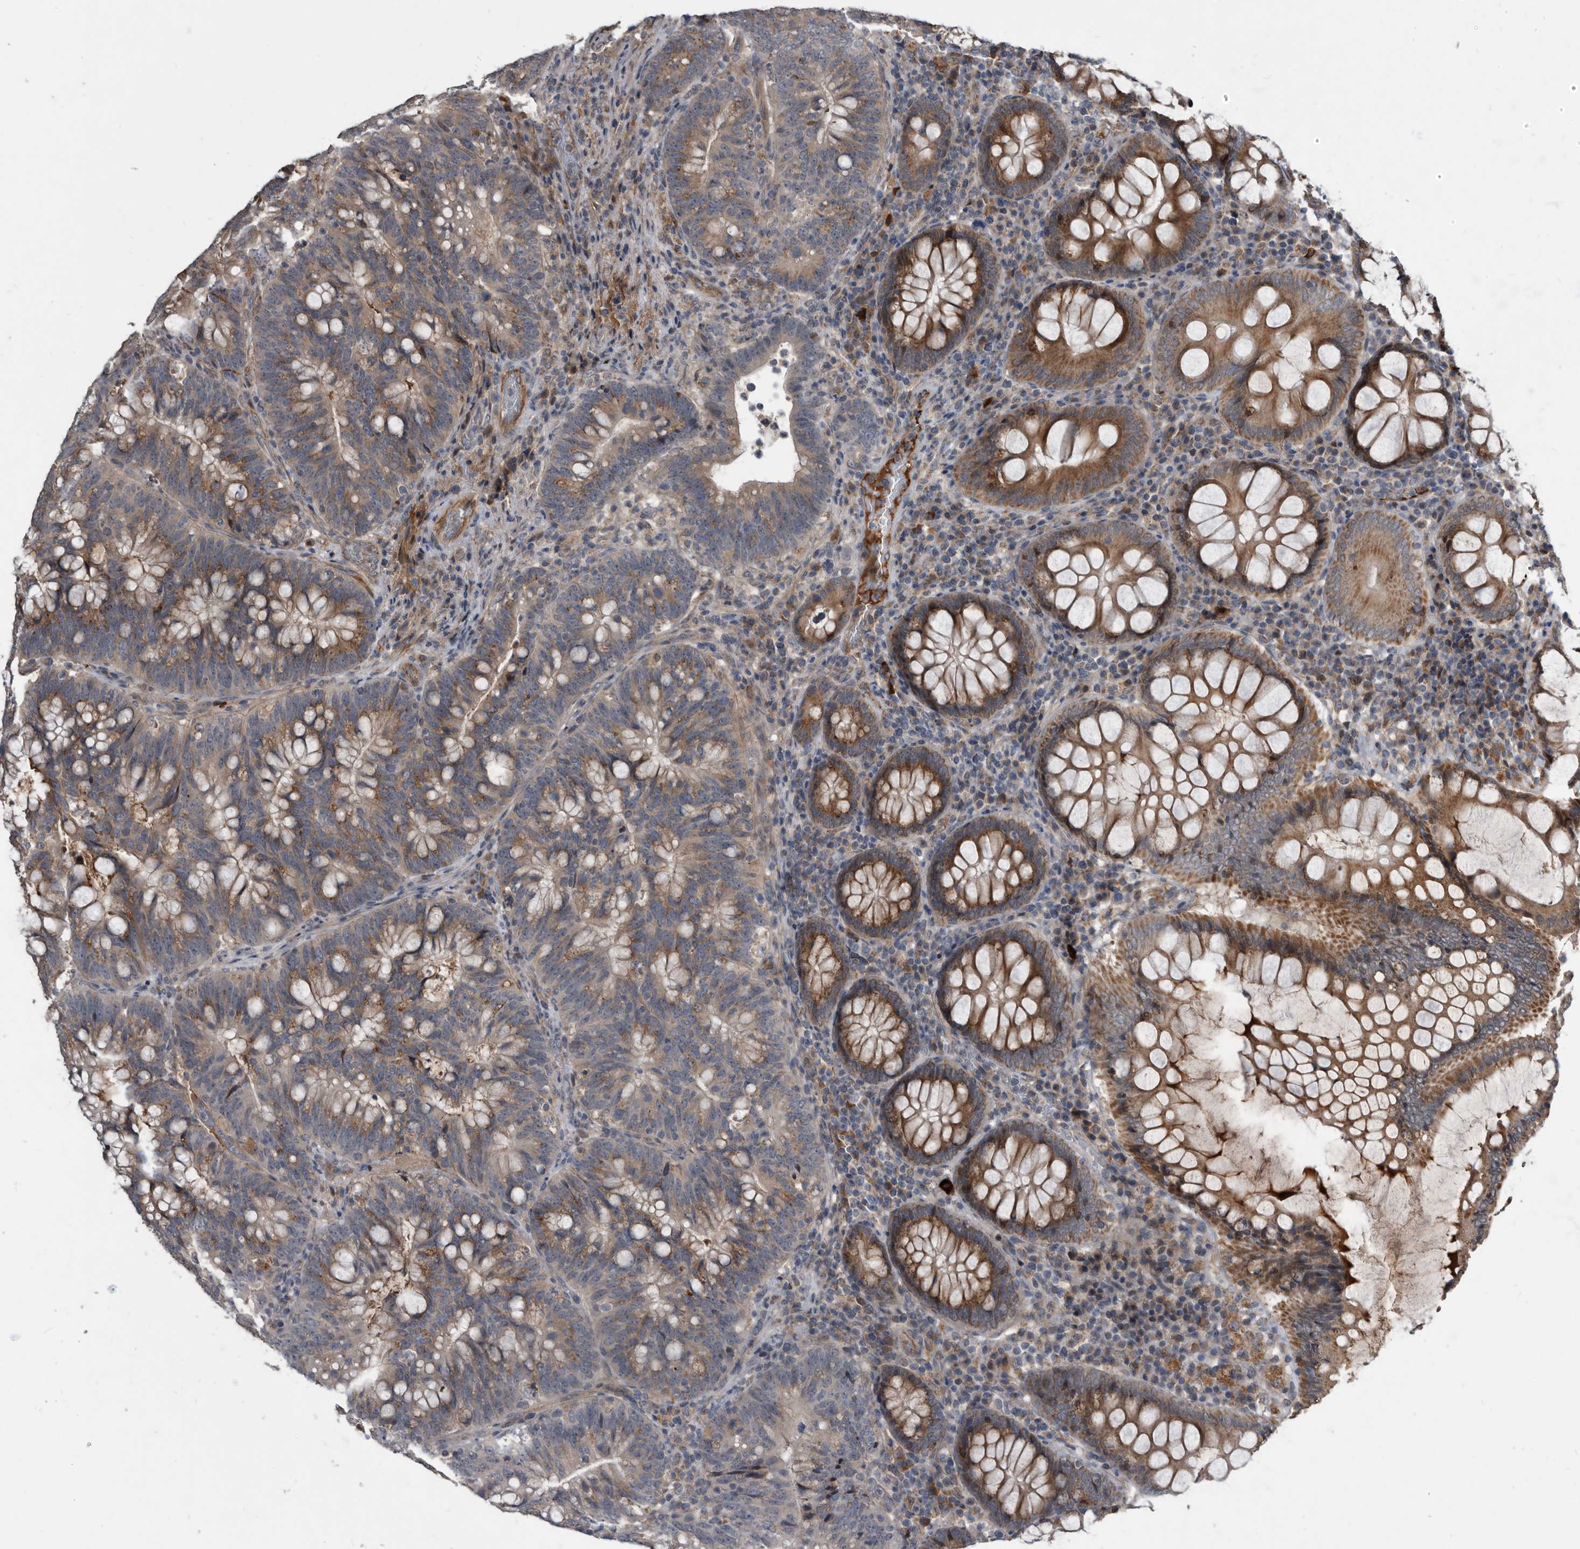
{"staining": {"intensity": "moderate", "quantity": ">75%", "location": "cytoplasmic/membranous"}, "tissue": "colorectal cancer", "cell_type": "Tumor cells", "image_type": "cancer", "snomed": [{"axis": "morphology", "description": "Adenocarcinoma, NOS"}, {"axis": "topography", "description": "Colon"}], "caption": "Protein staining of colorectal cancer (adenocarcinoma) tissue demonstrates moderate cytoplasmic/membranous positivity in approximately >75% of tumor cells.", "gene": "PI15", "patient": {"sex": "female", "age": 66}}